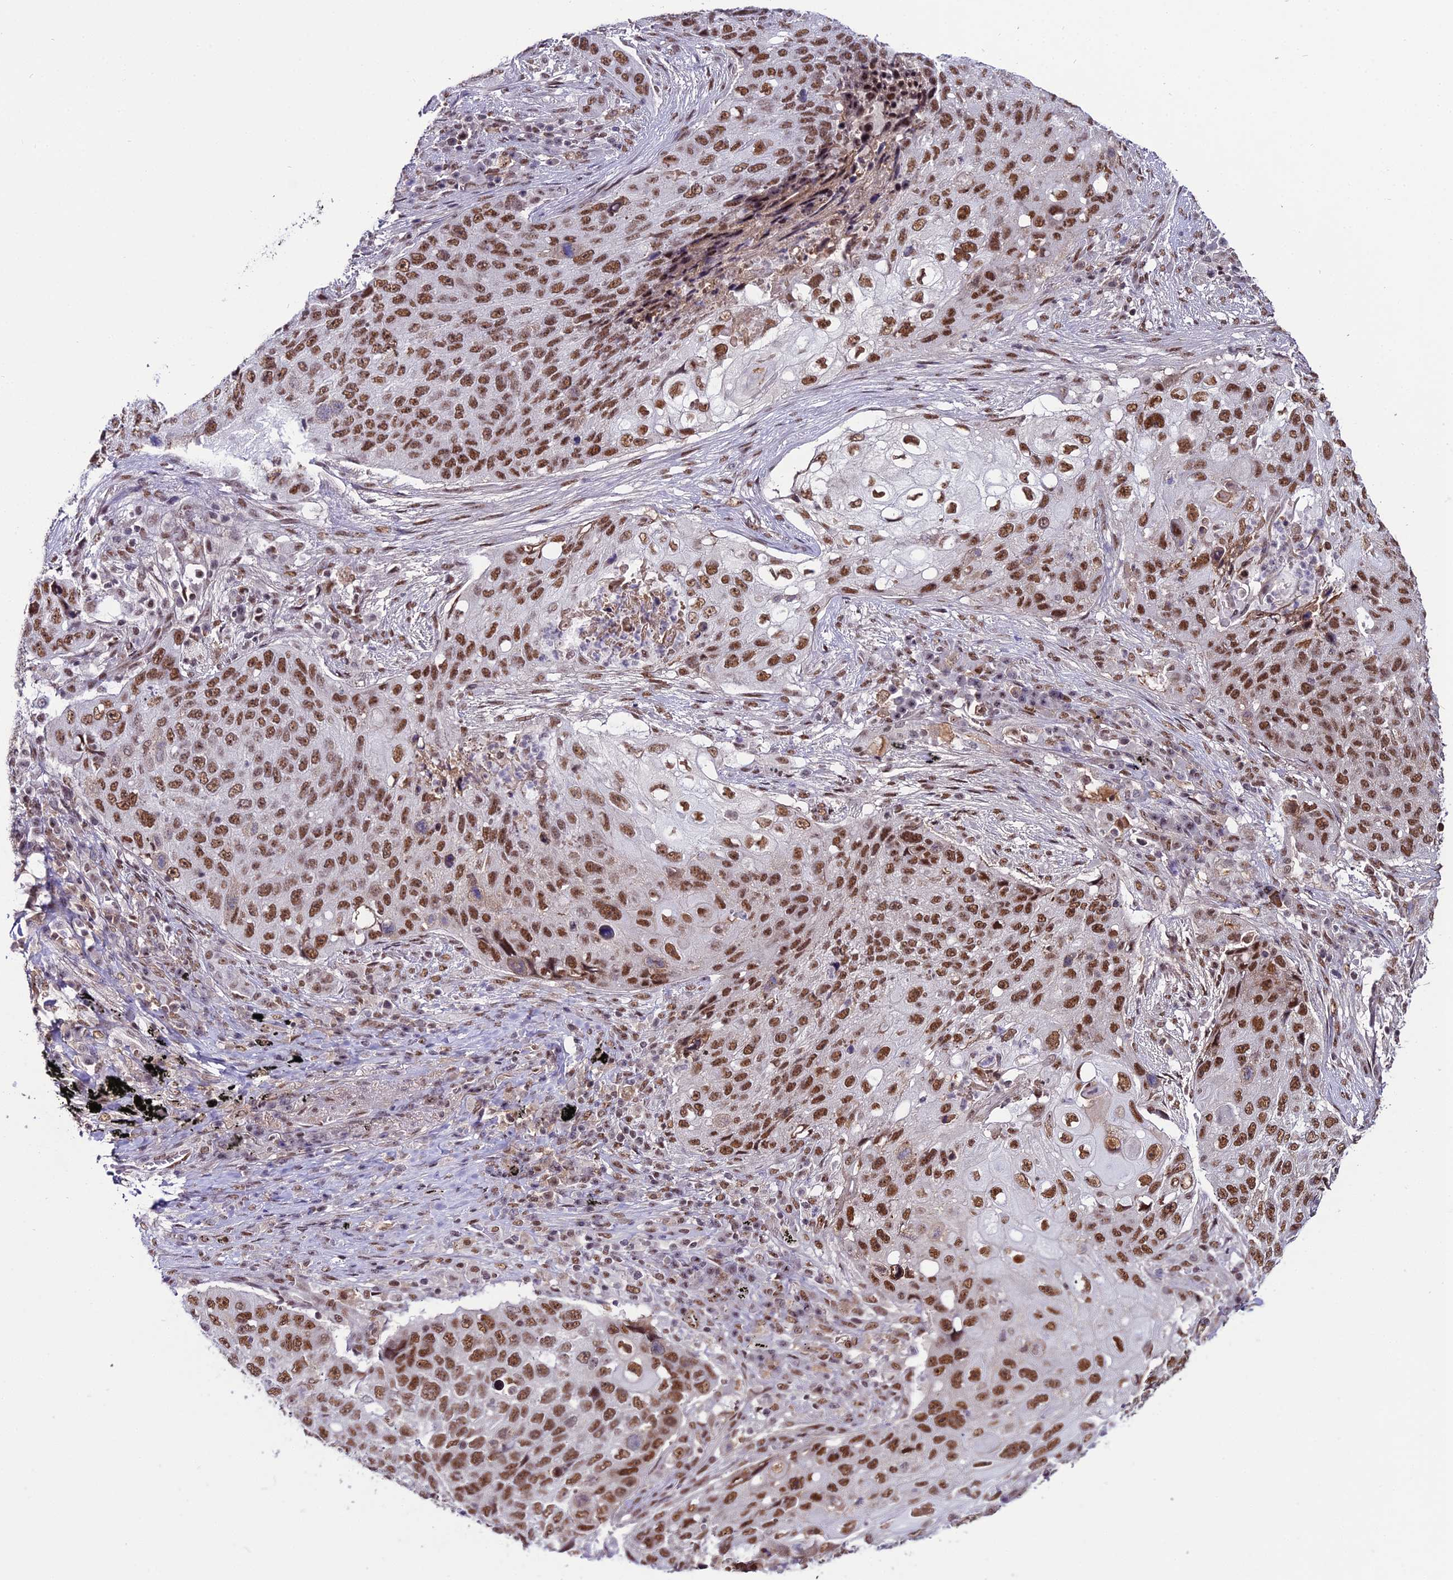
{"staining": {"intensity": "strong", "quantity": ">75%", "location": "nuclear"}, "tissue": "lung cancer", "cell_type": "Tumor cells", "image_type": "cancer", "snomed": [{"axis": "morphology", "description": "Squamous cell carcinoma, NOS"}, {"axis": "topography", "description": "Lung"}], "caption": "Immunohistochemistry staining of lung cancer (squamous cell carcinoma), which demonstrates high levels of strong nuclear staining in about >75% of tumor cells indicating strong nuclear protein expression. The staining was performed using DAB (brown) for protein detection and nuclei were counterstained in hematoxylin (blue).", "gene": "RBM12", "patient": {"sex": "female", "age": 63}}